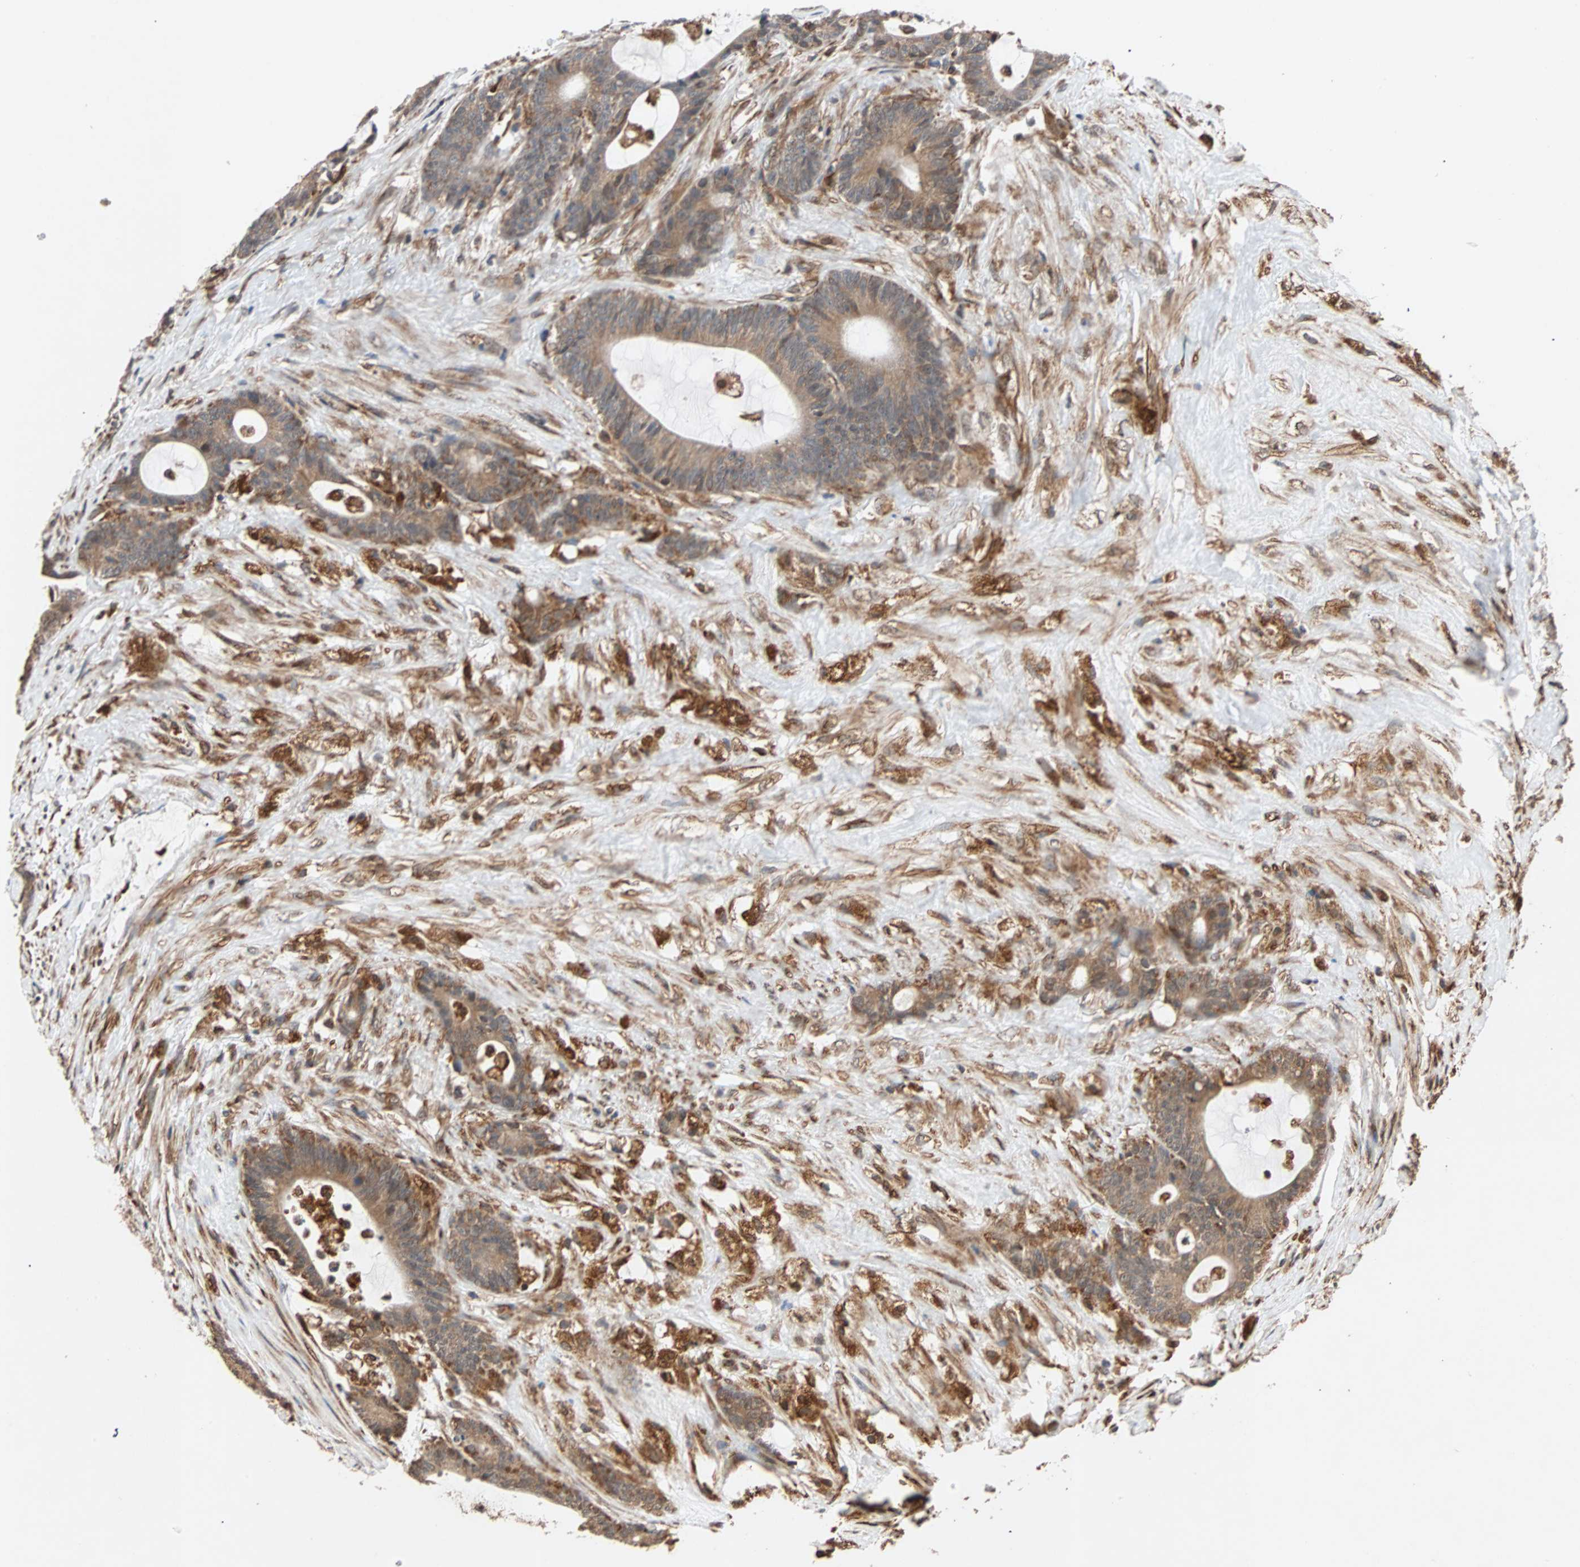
{"staining": {"intensity": "moderate", "quantity": ">75%", "location": "cytoplasmic/membranous"}, "tissue": "colorectal cancer", "cell_type": "Tumor cells", "image_type": "cancer", "snomed": [{"axis": "morphology", "description": "Adenocarcinoma, NOS"}, {"axis": "topography", "description": "Colon"}], "caption": "A micrograph showing moderate cytoplasmic/membranous expression in approximately >75% of tumor cells in colorectal cancer, as visualized by brown immunohistochemical staining.", "gene": "AUP1", "patient": {"sex": "female", "age": 84}}